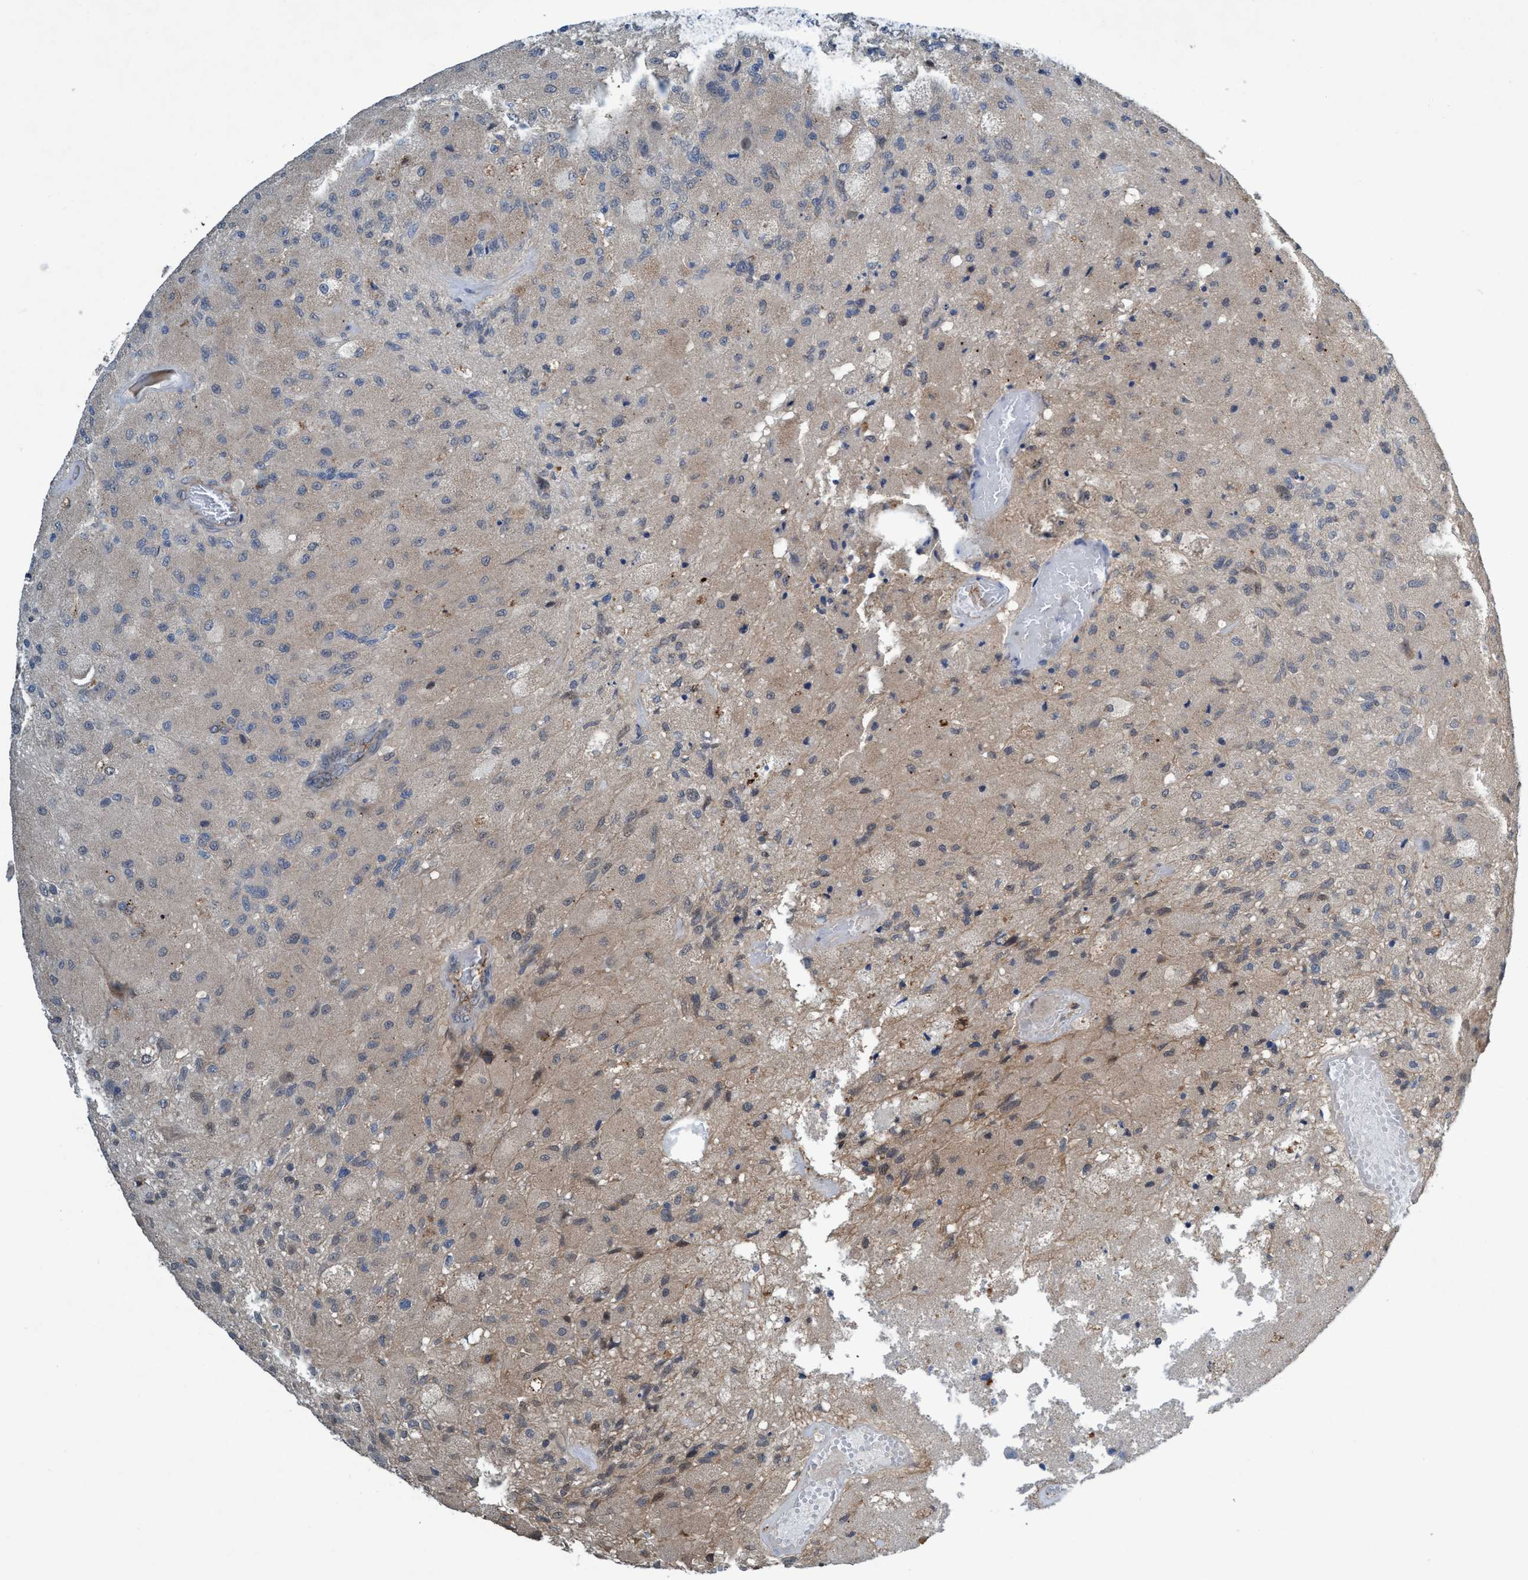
{"staining": {"intensity": "weak", "quantity": "<25%", "location": "cytoplasmic/membranous"}, "tissue": "glioma", "cell_type": "Tumor cells", "image_type": "cancer", "snomed": [{"axis": "morphology", "description": "Normal tissue, NOS"}, {"axis": "morphology", "description": "Glioma, malignant, High grade"}, {"axis": "topography", "description": "Cerebral cortex"}], "caption": "Tumor cells are negative for brown protein staining in malignant high-grade glioma.", "gene": "TRIM65", "patient": {"sex": "male", "age": 77}}